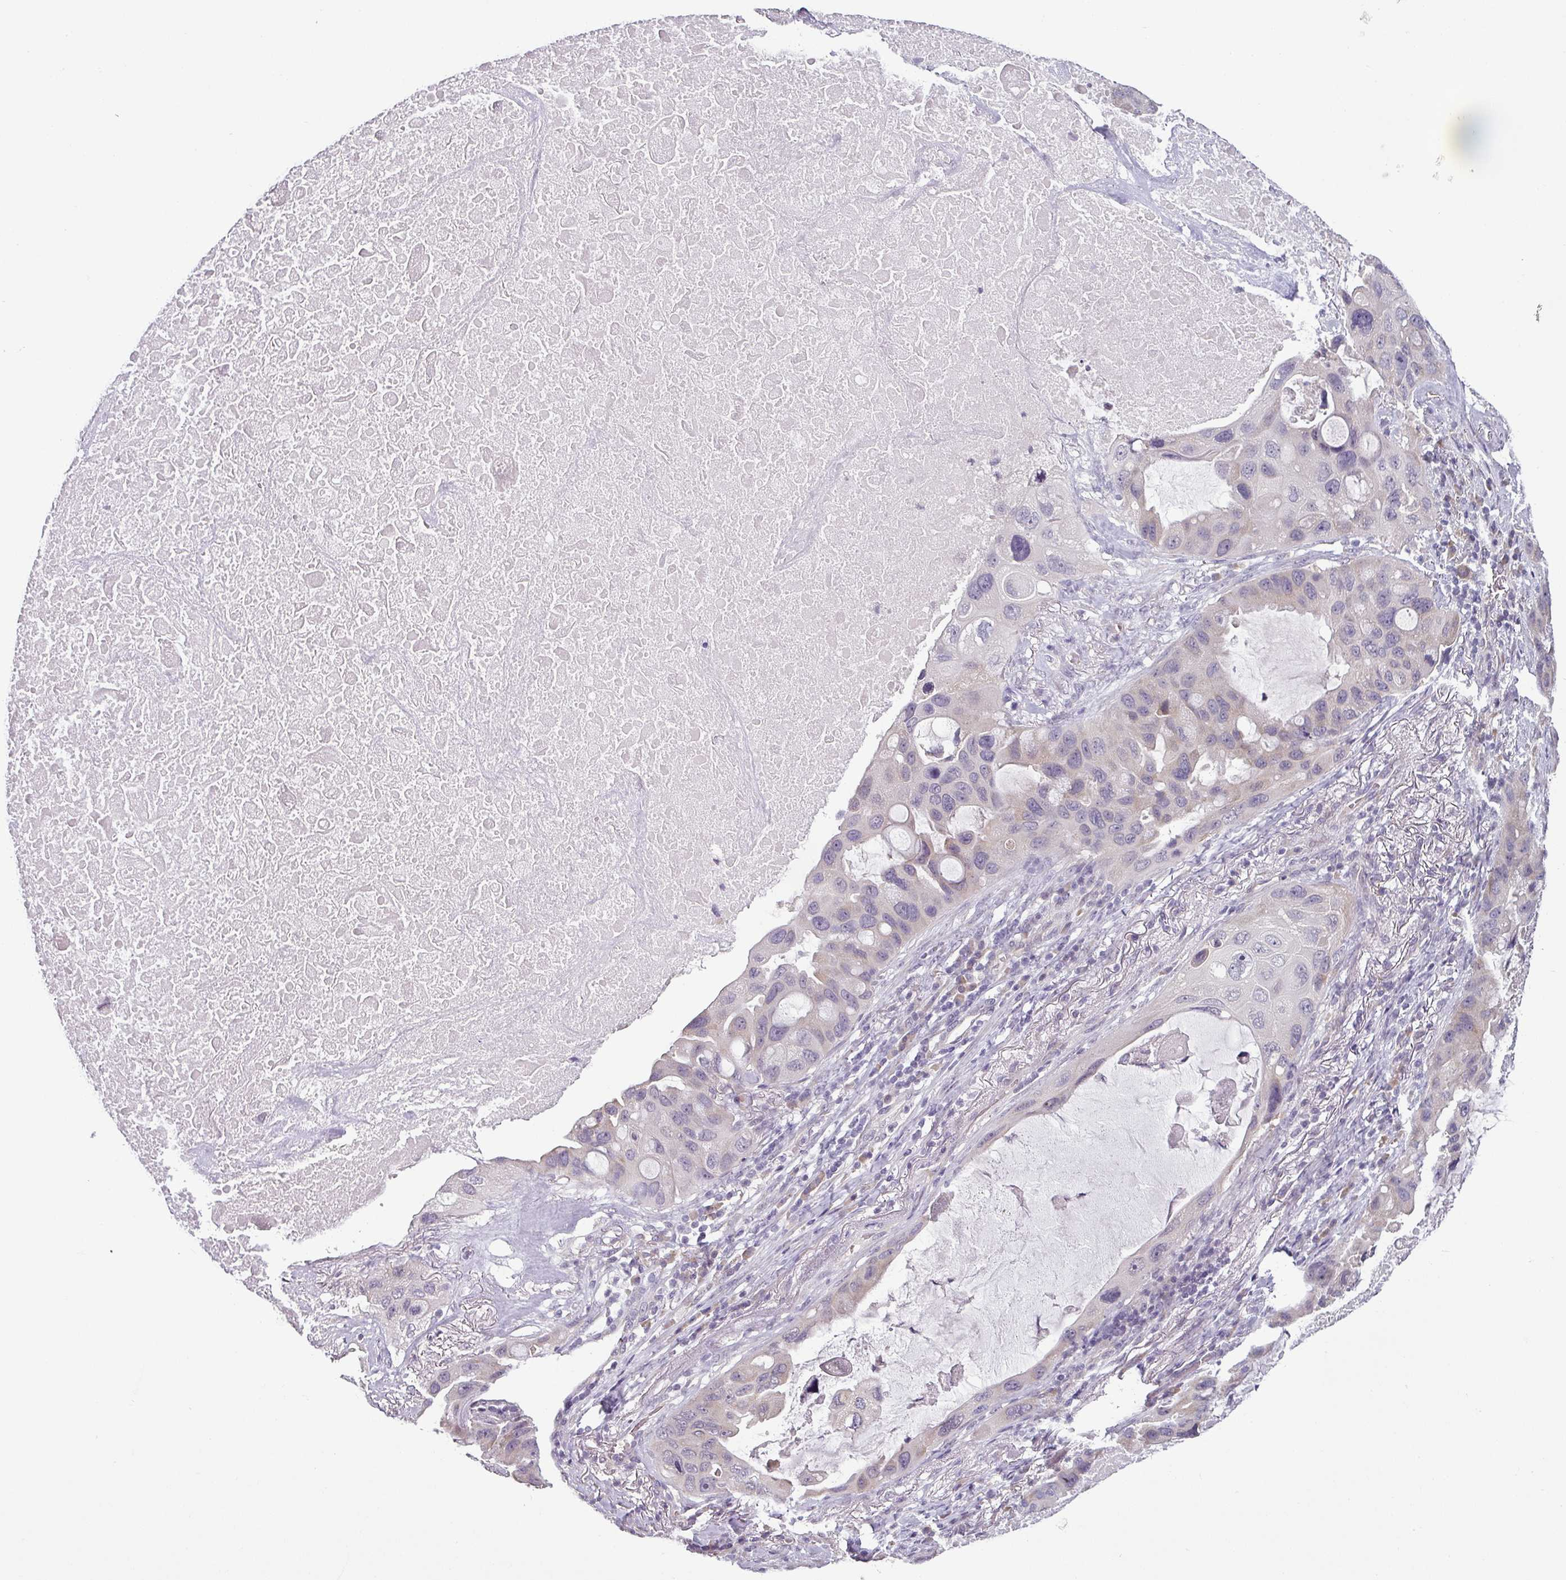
{"staining": {"intensity": "negative", "quantity": "none", "location": "none"}, "tissue": "lung cancer", "cell_type": "Tumor cells", "image_type": "cancer", "snomed": [{"axis": "morphology", "description": "Squamous cell carcinoma, NOS"}, {"axis": "topography", "description": "Lung"}], "caption": "Lung squamous cell carcinoma was stained to show a protein in brown. There is no significant staining in tumor cells. The staining was performed using DAB to visualize the protein expression in brown, while the nuclei were stained in blue with hematoxylin (Magnification: 20x).", "gene": "OR52D1", "patient": {"sex": "female", "age": 73}}